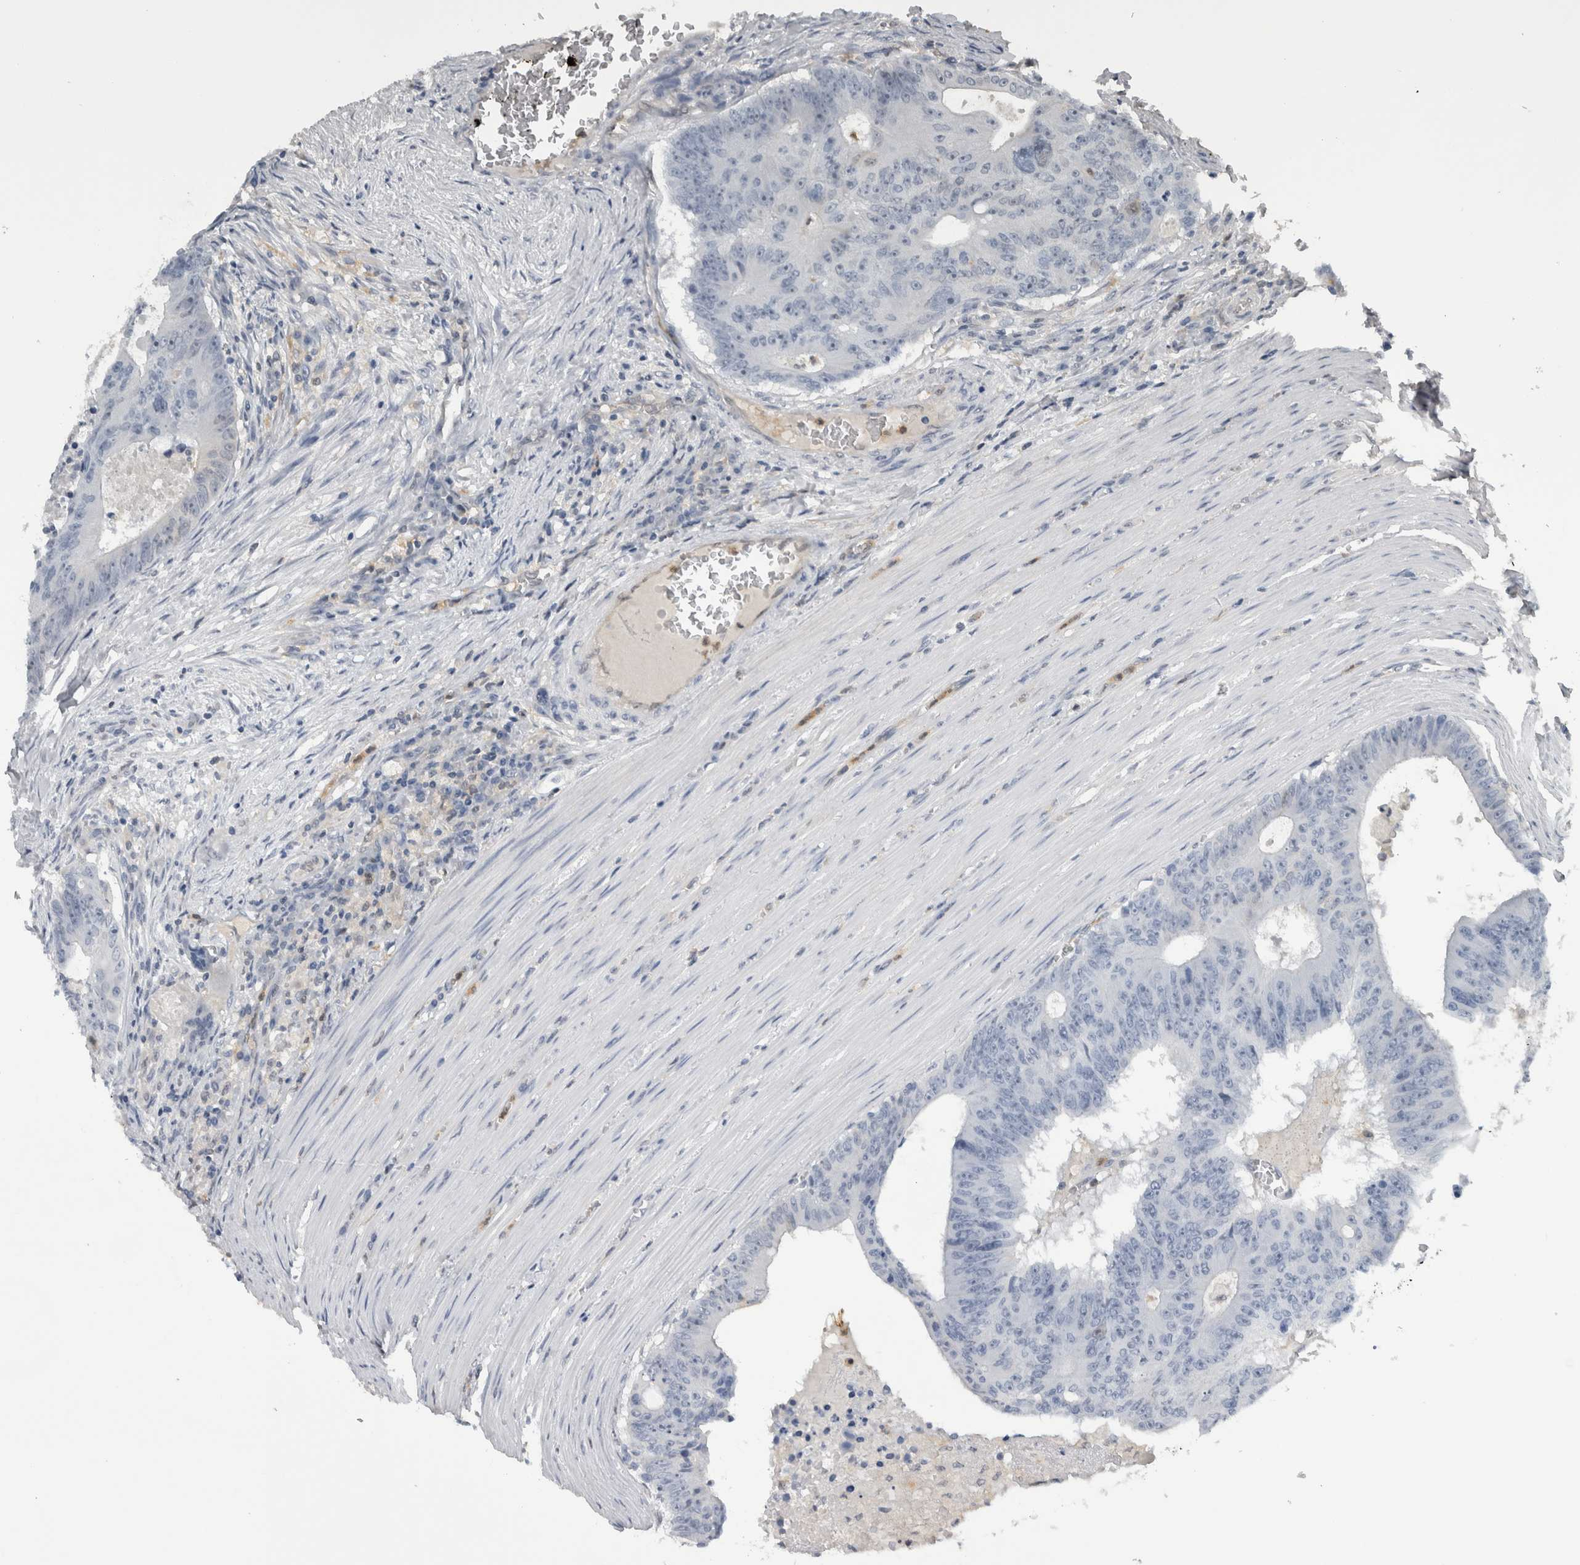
{"staining": {"intensity": "negative", "quantity": "none", "location": "none"}, "tissue": "colorectal cancer", "cell_type": "Tumor cells", "image_type": "cancer", "snomed": [{"axis": "morphology", "description": "Adenocarcinoma, NOS"}, {"axis": "topography", "description": "Colon"}], "caption": "DAB (3,3'-diaminobenzidine) immunohistochemical staining of adenocarcinoma (colorectal) exhibits no significant positivity in tumor cells. (Brightfield microscopy of DAB (3,3'-diaminobenzidine) immunohistochemistry (IHC) at high magnification).", "gene": "NAPRT", "patient": {"sex": "male", "age": 87}}